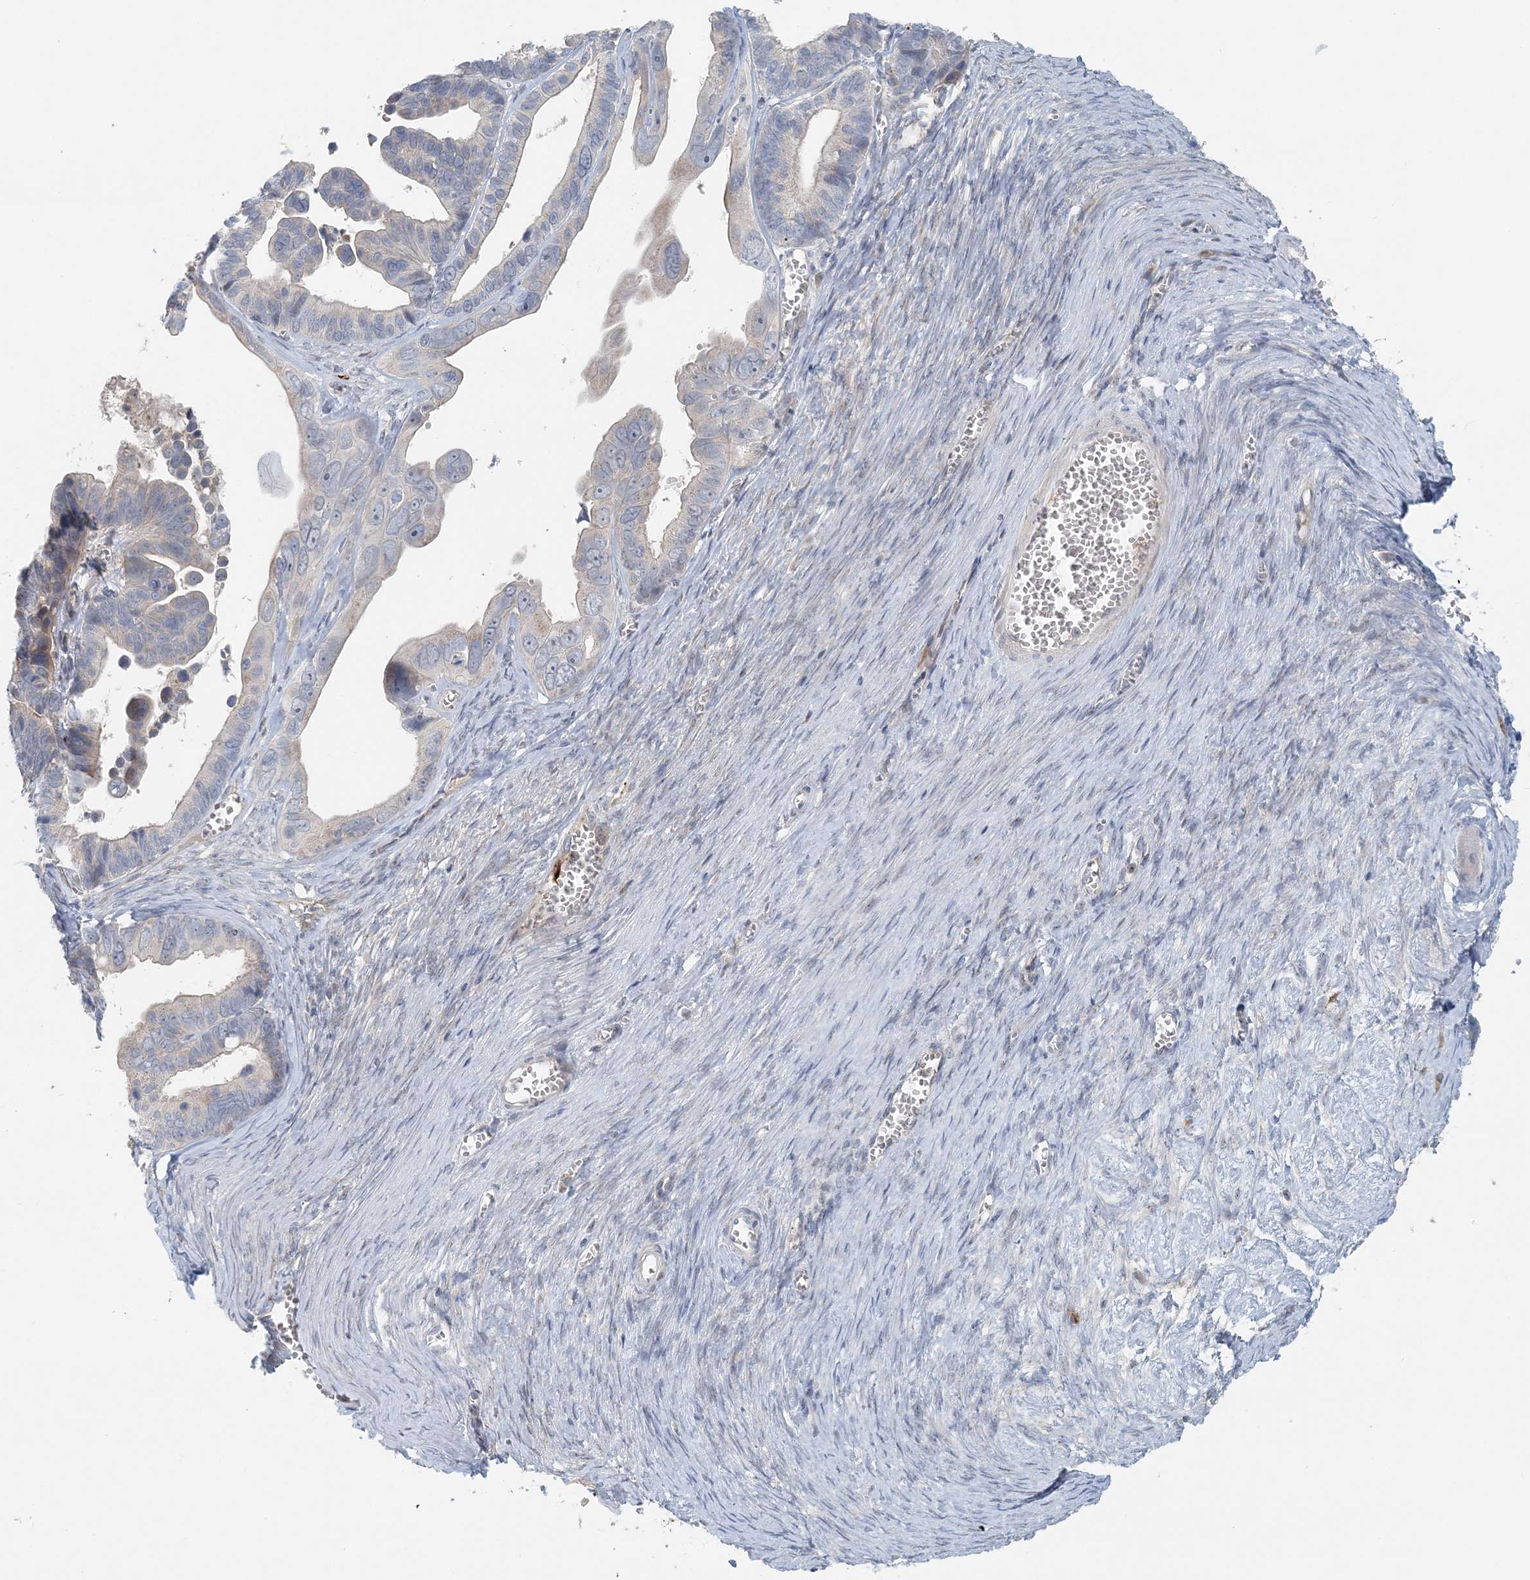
{"staining": {"intensity": "negative", "quantity": "none", "location": "none"}, "tissue": "ovarian cancer", "cell_type": "Tumor cells", "image_type": "cancer", "snomed": [{"axis": "morphology", "description": "Cystadenocarcinoma, serous, NOS"}, {"axis": "topography", "description": "Ovary"}], "caption": "Tumor cells are negative for protein expression in human ovarian cancer. Nuclei are stained in blue.", "gene": "NAA11", "patient": {"sex": "female", "age": 56}}